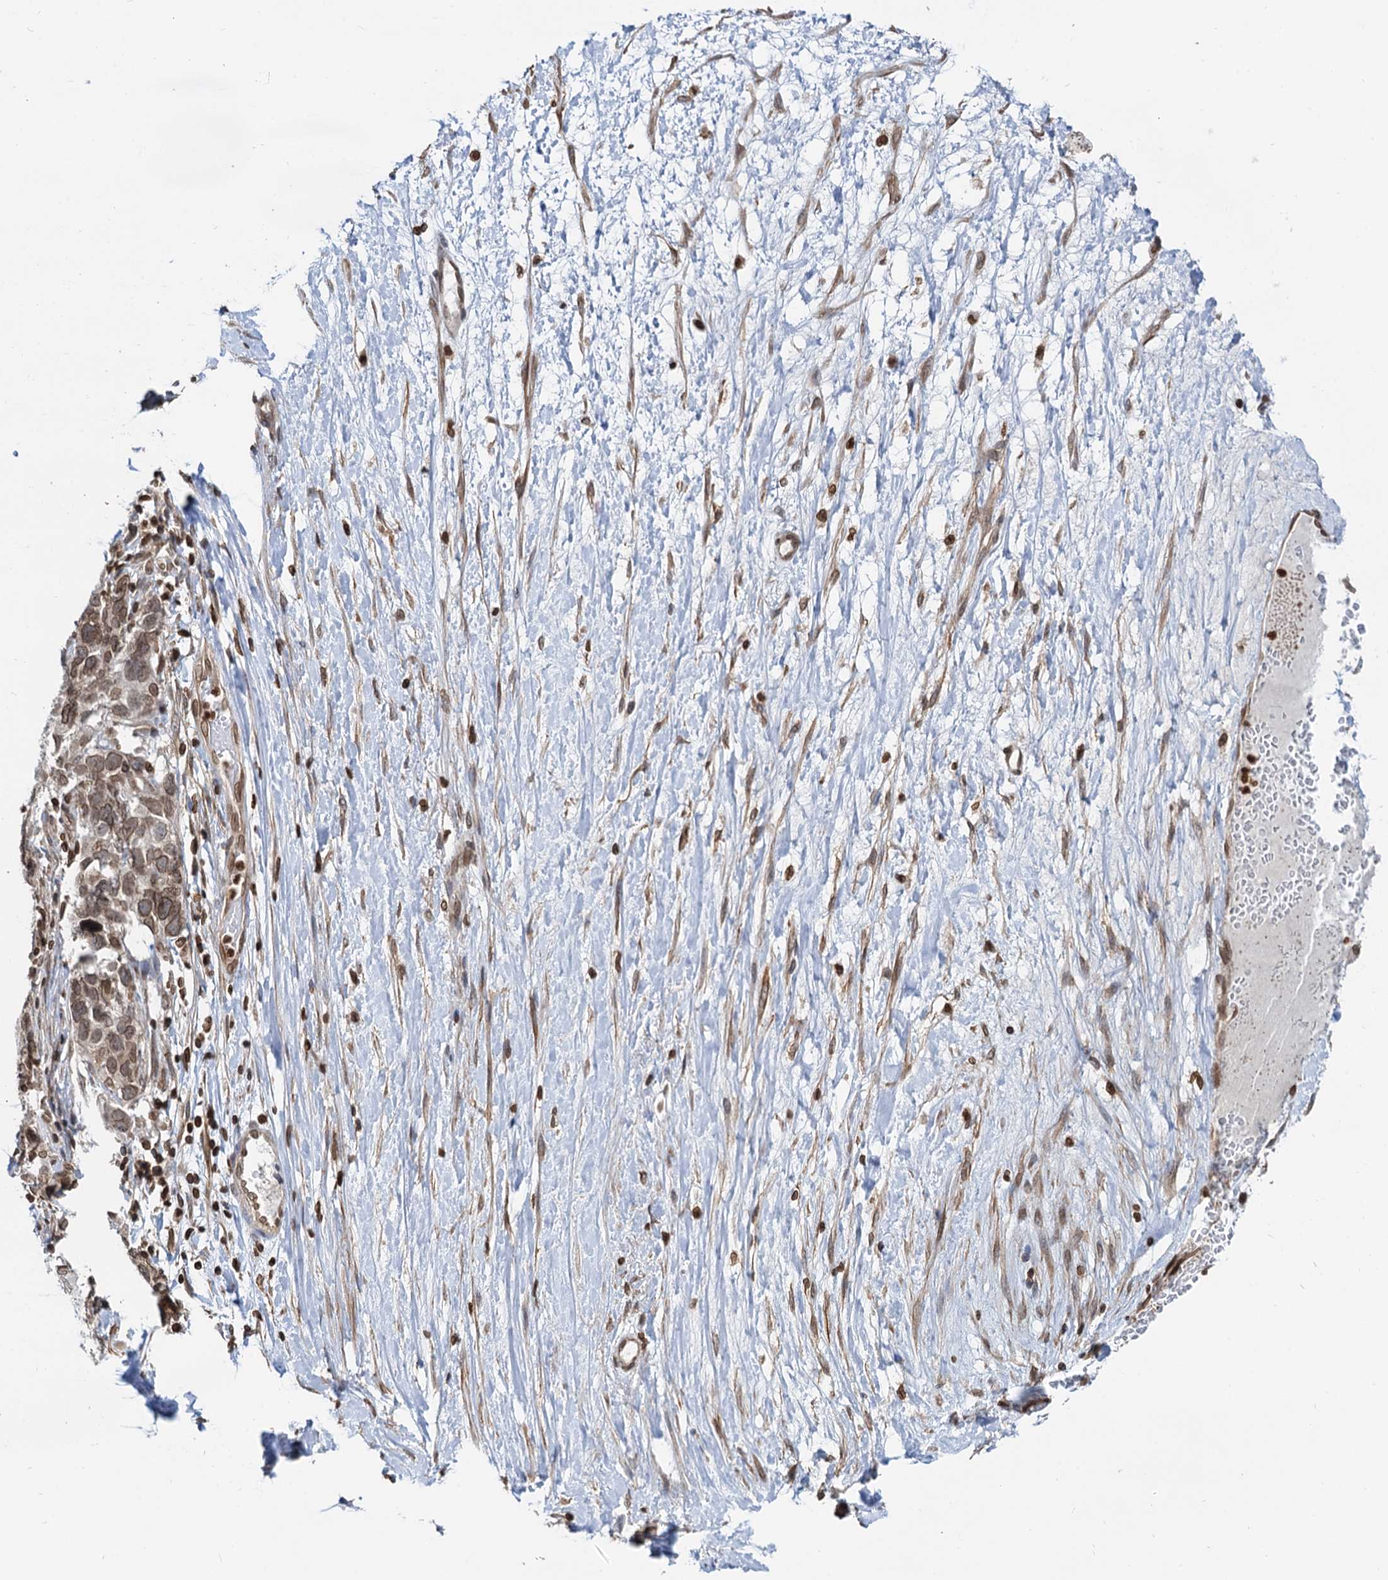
{"staining": {"intensity": "moderate", "quantity": ">75%", "location": "cytoplasmic/membranous,nuclear"}, "tissue": "ovarian cancer", "cell_type": "Tumor cells", "image_type": "cancer", "snomed": [{"axis": "morphology", "description": "Cystadenocarcinoma, serous, NOS"}, {"axis": "topography", "description": "Ovary"}], "caption": "IHC image of neoplastic tissue: human ovarian cancer stained using IHC reveals medium levels of moderate protein expression localized specifically in the cytoplasmic/membranous and nuclear of tumor cells, appearing as a cytoplasmic/membranous and nuclear brown color.", "gene": "ZC3H13", "patient": {"sex": "female", "age": 54}}